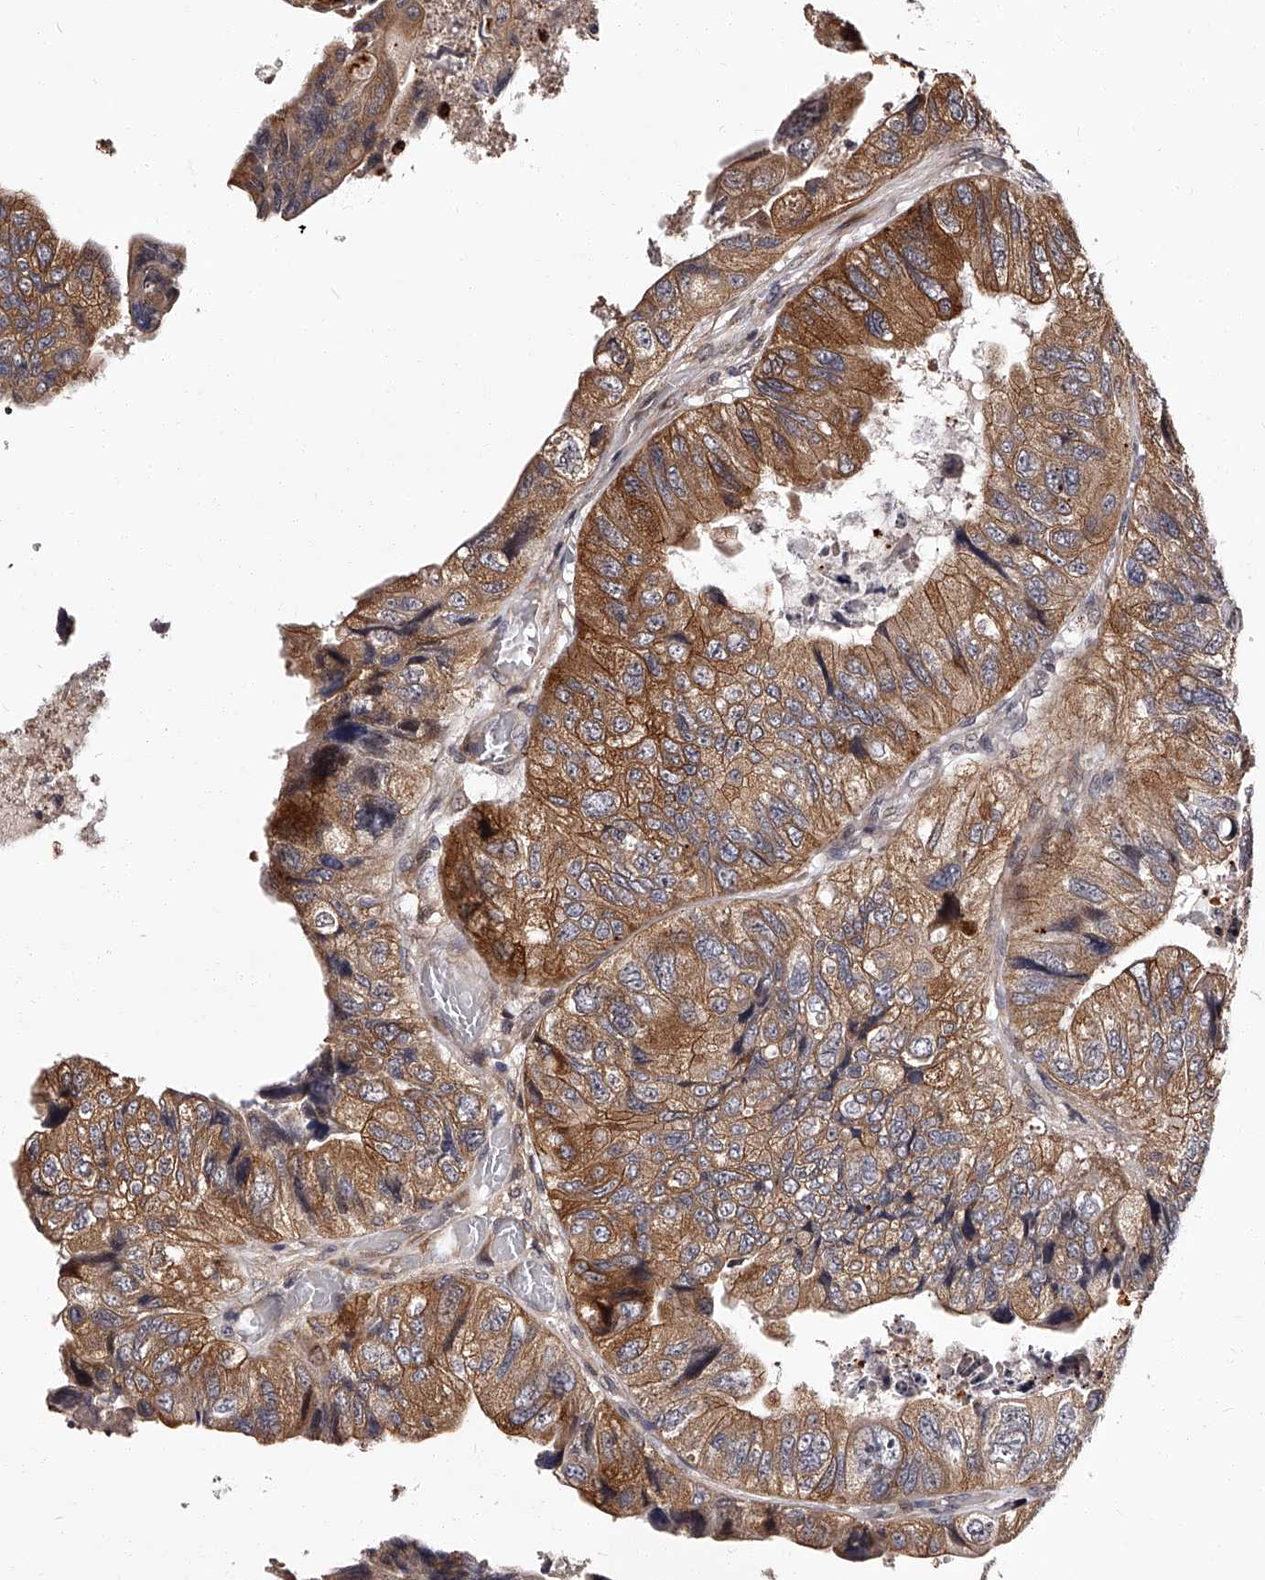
{"staining": {"intensity": "strong", "quantity": "25%-75%", "location": "cytoplasmic/membranous"}, "tissue": "colorectal cancer", "cell_type": "Tumor cells", "image_type": "cancer", "snomed": [{"axis": "morphology", "description": "Adenocarcinoma, NOS"}, {"axis": "topography", "description": "Rectum"}], "caption": "DAB (3,3'-diaminobenzidine) immunohistochemical staining of human colorectal cancer (adenocarcinoma) reveals strong cytoplasmic/membranous protein staining in approximately 25%-75% of tumor cells.", "gene": "RSC1A1", "patient": {"sex": "male", "age": 63}}